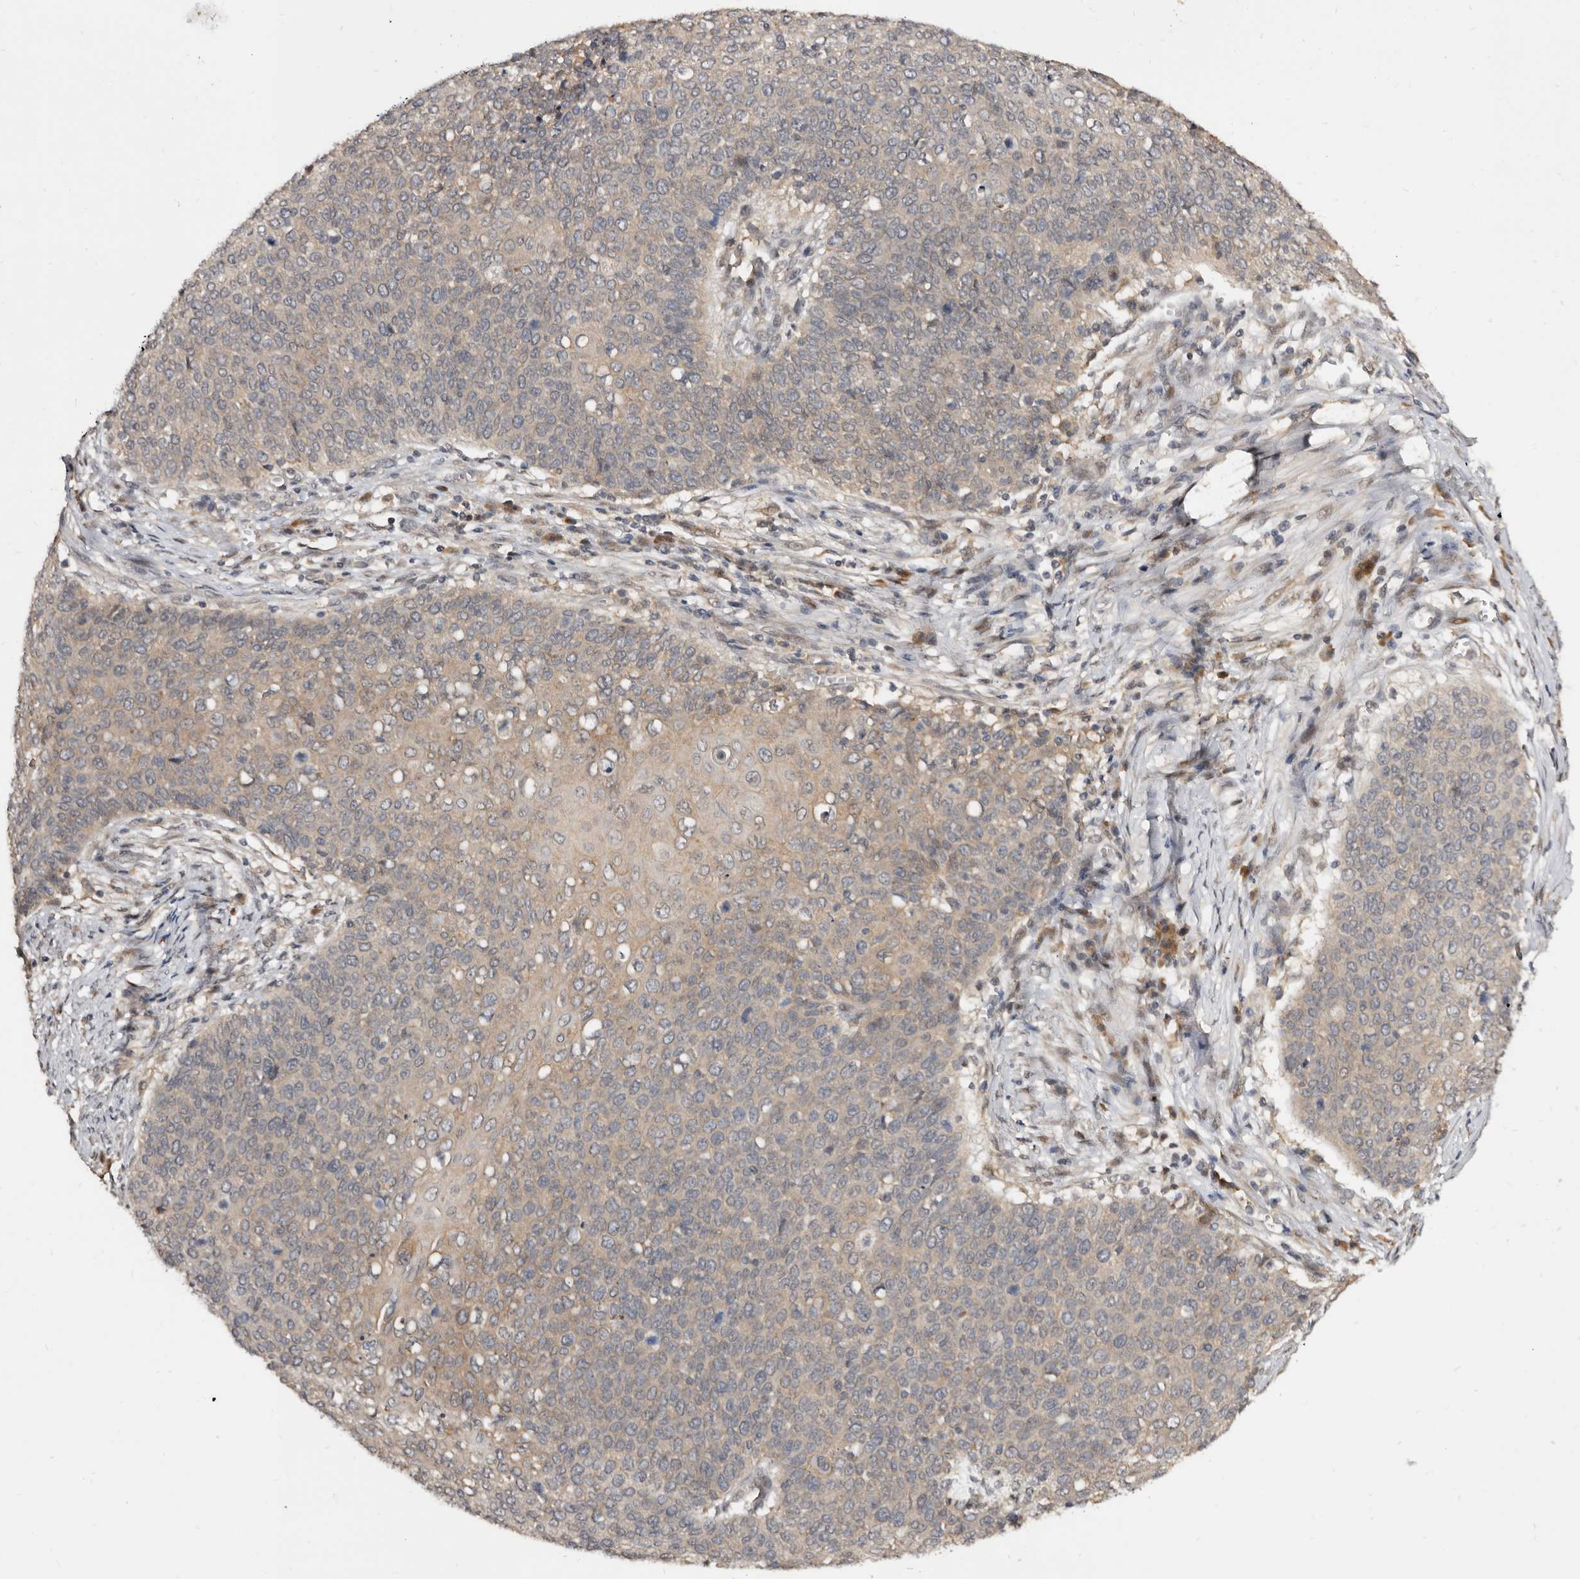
{"staining": {"intensity": "weak", "quantity": "<25%", "location": "cytoplasmic/membranous"}, "tissue": "cervical cancer", "cell_type": "Tumor cells", "image_type": "cancer", "snomed": [{"axis": "morphology", "description": "Squamous cell carcinoma, NOS"}, {"axis": "topography", "description": "Cervix"}], "caption": "The immunohistochemistry (IHC) photomicrograph has no significant expression in tumor cells of cervical cancer tissue. The staining is performed using DAB brown chromogen with nuclei counter-stained in using hematoxylin.", "gene": "INAVA", "patient": {"sex": "female", "age": 39}}